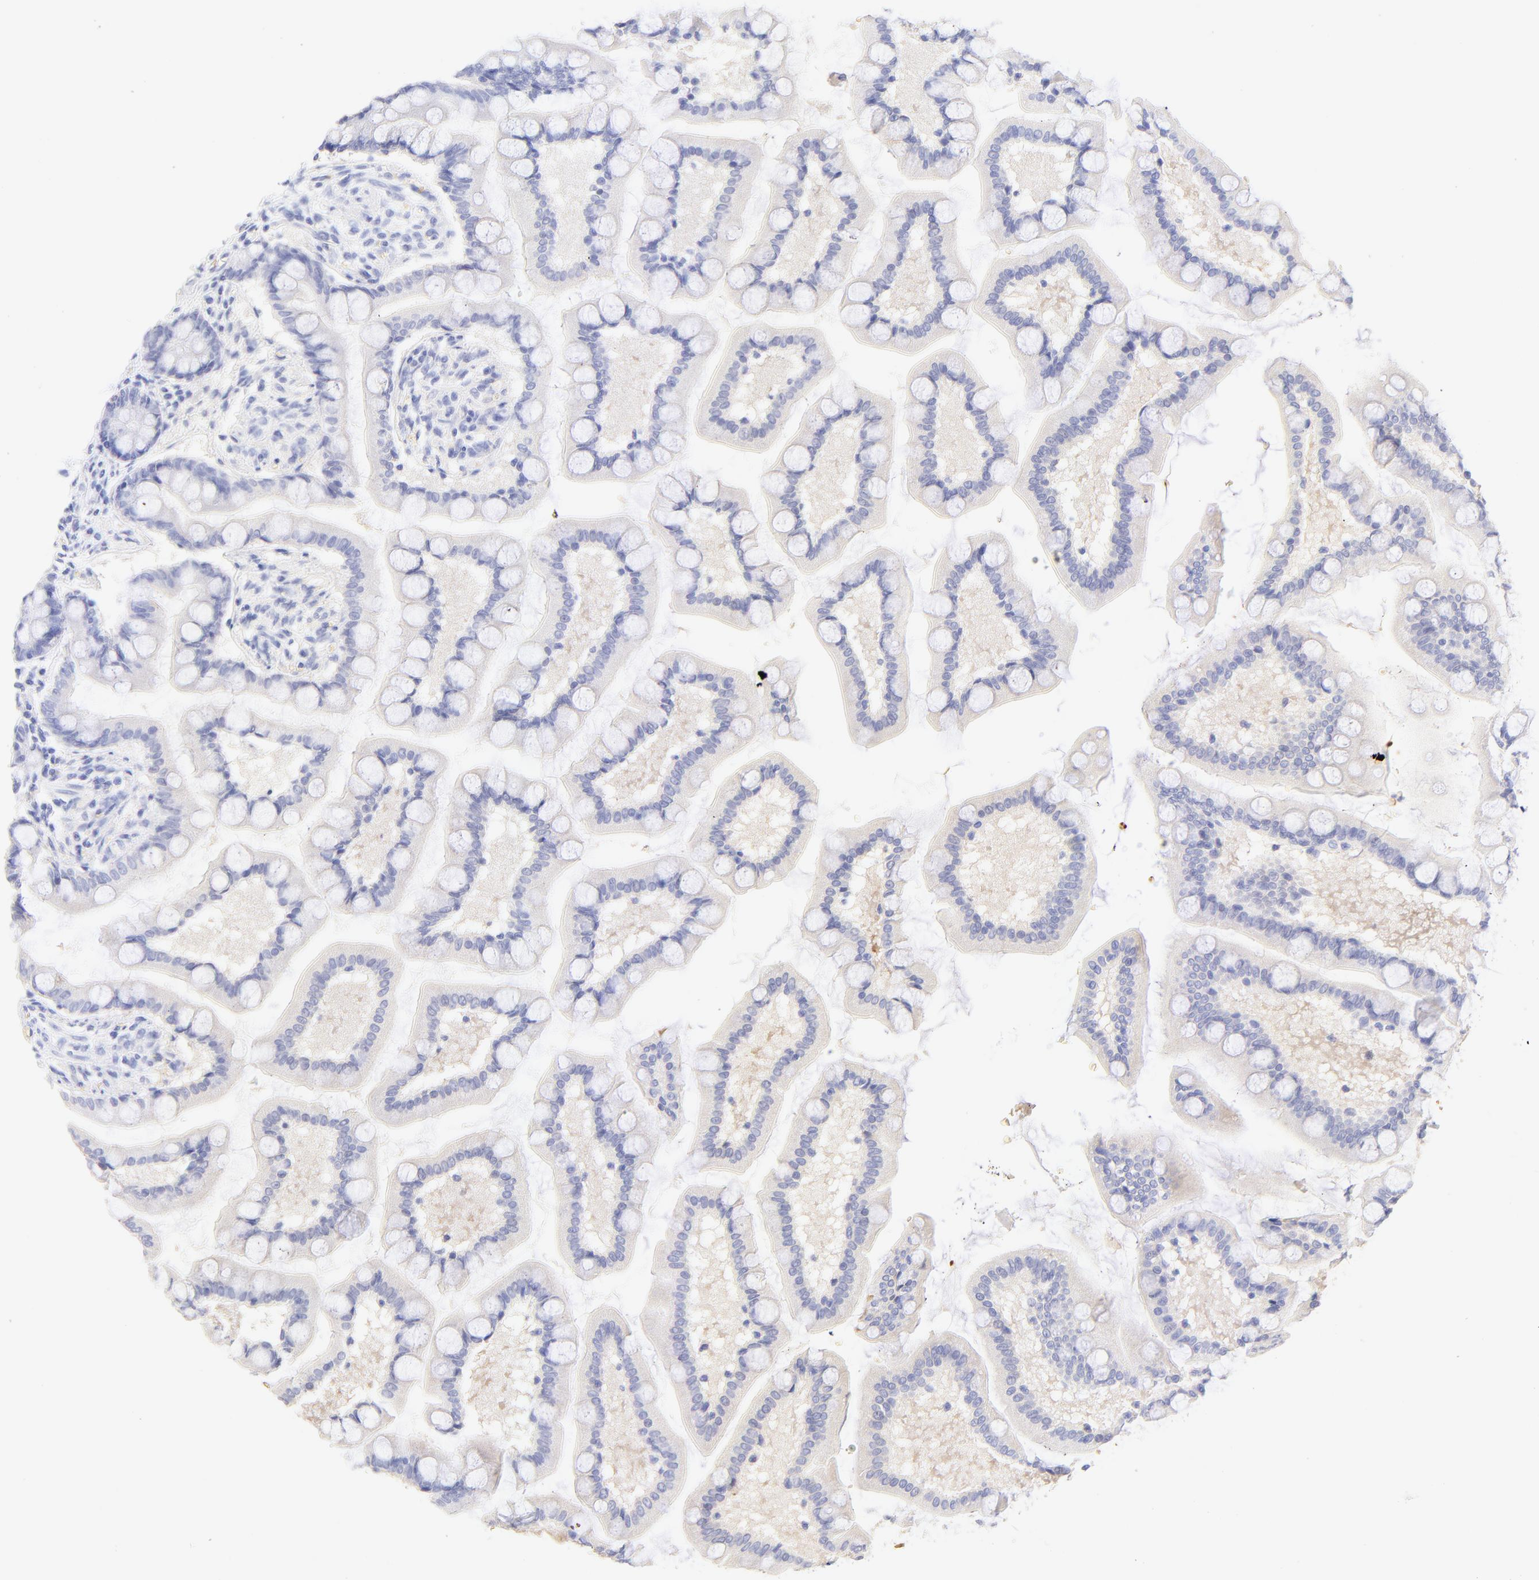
{"staining": {"intensity": "weak", "quantity": "<25%", "location": "cytoplasmic/membranous"}, "tissue": "small intestine", "cell_type": "Glandular cells", "image_type": "normal", "snomed": [{"axis": "morphology", "description": "Normal tissue, NOS"}, {"axis": "topography", "description": "Small intestine"}], "caption": "Protein analysis of unremarkable small intestine demonstrates no significant expression in glandular cells. The staining was performed using DAB (3,3'-diaminobenzidine) to visualize the protein expression in brown, while the nuclei were stained in blue with hematoxylin (Magnification: 20x).", "gene": "FRMPD3", "patient": {"sex": "male", "age": 41}}